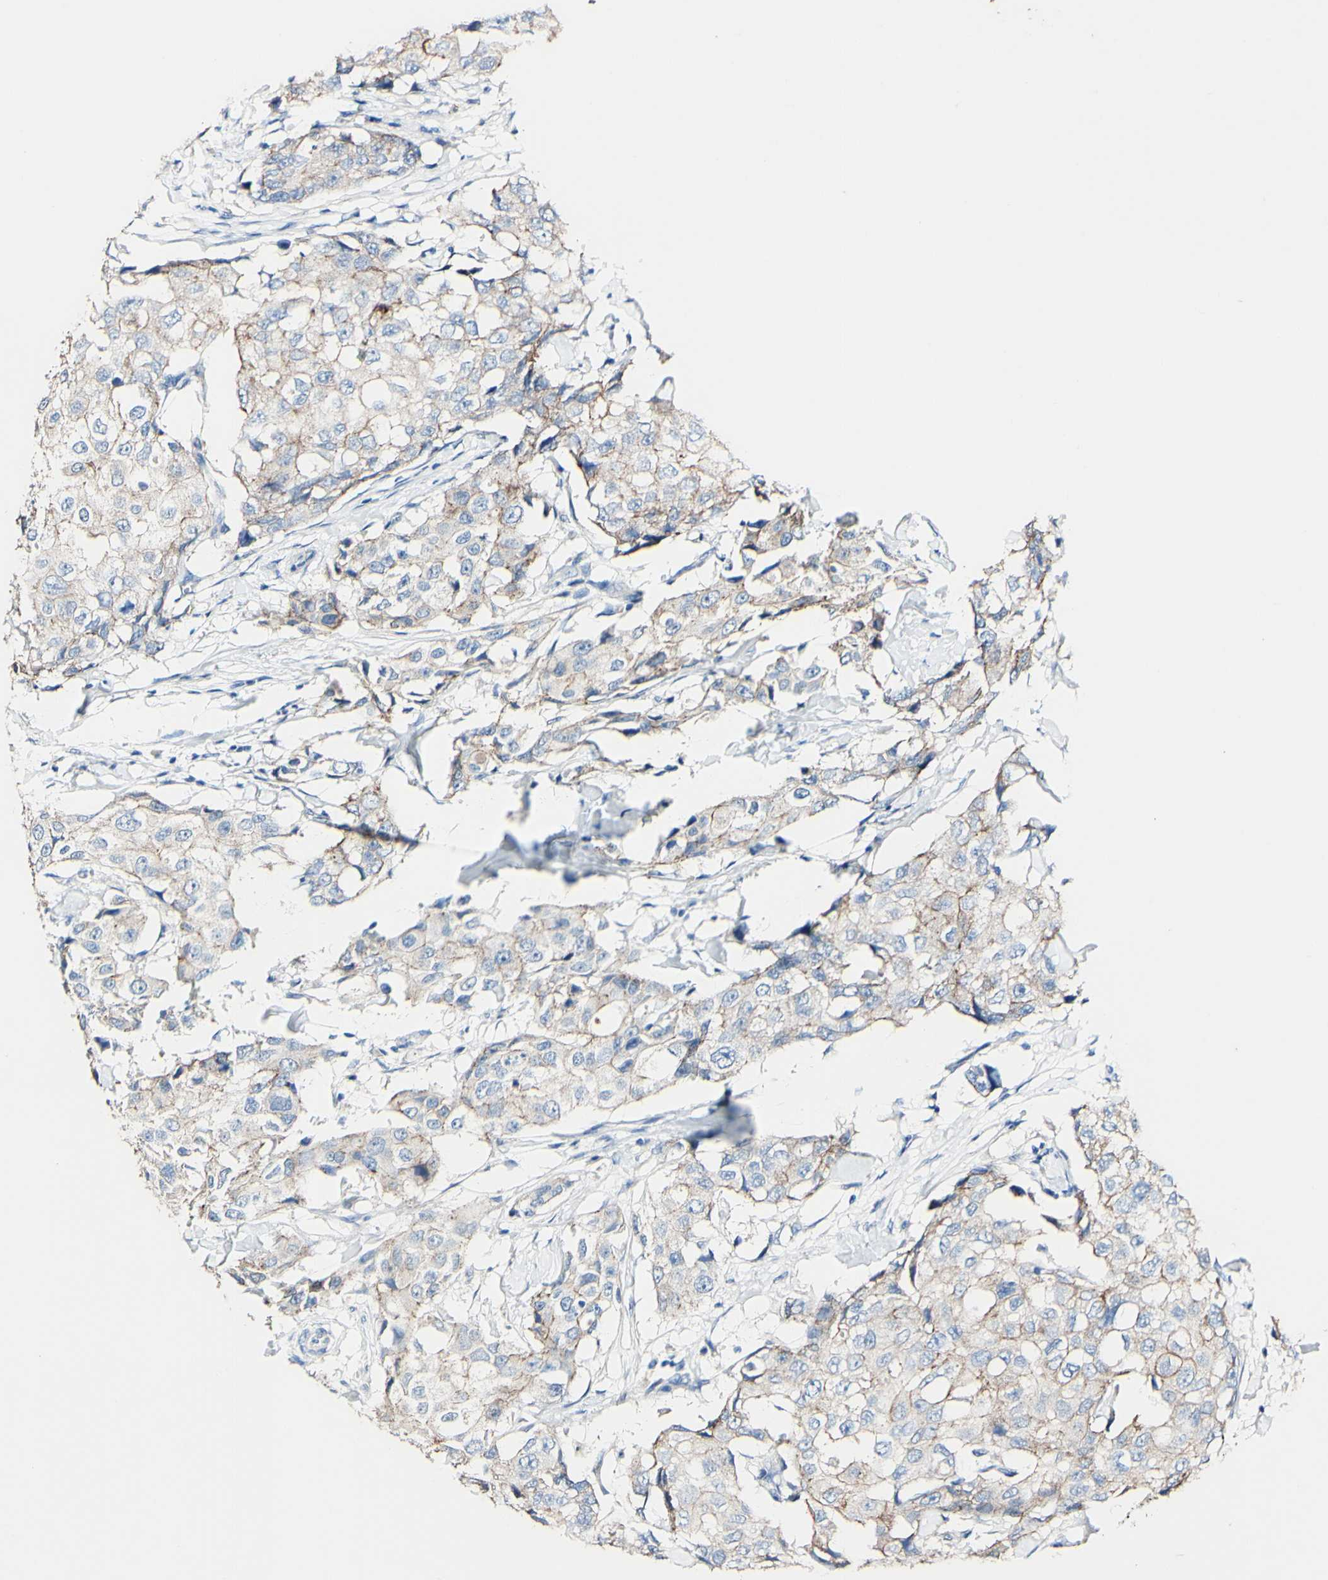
{"staining": {"intensity": "weak", "quantity": "25%-75%", "location": "cytoplasmic/membranous"}, "tissue": "breast cancer", "cell_type": "Tumor cells", "image_type": "cancer", "snomed": [{"axis": "morphology", "description": "Duct carcinoma"}, {"axis": "topography", "description": "Breast"}], "caption": "Immunohistochemistry (IHC) (DAB) staining of breast intraductal carcinoma demonstrates weak cytoplasmic/membranous protein staining in about 25%-75% of tumor cells.", "gene": "DSC2", "patient": {"sex": "female", "age": 27}}